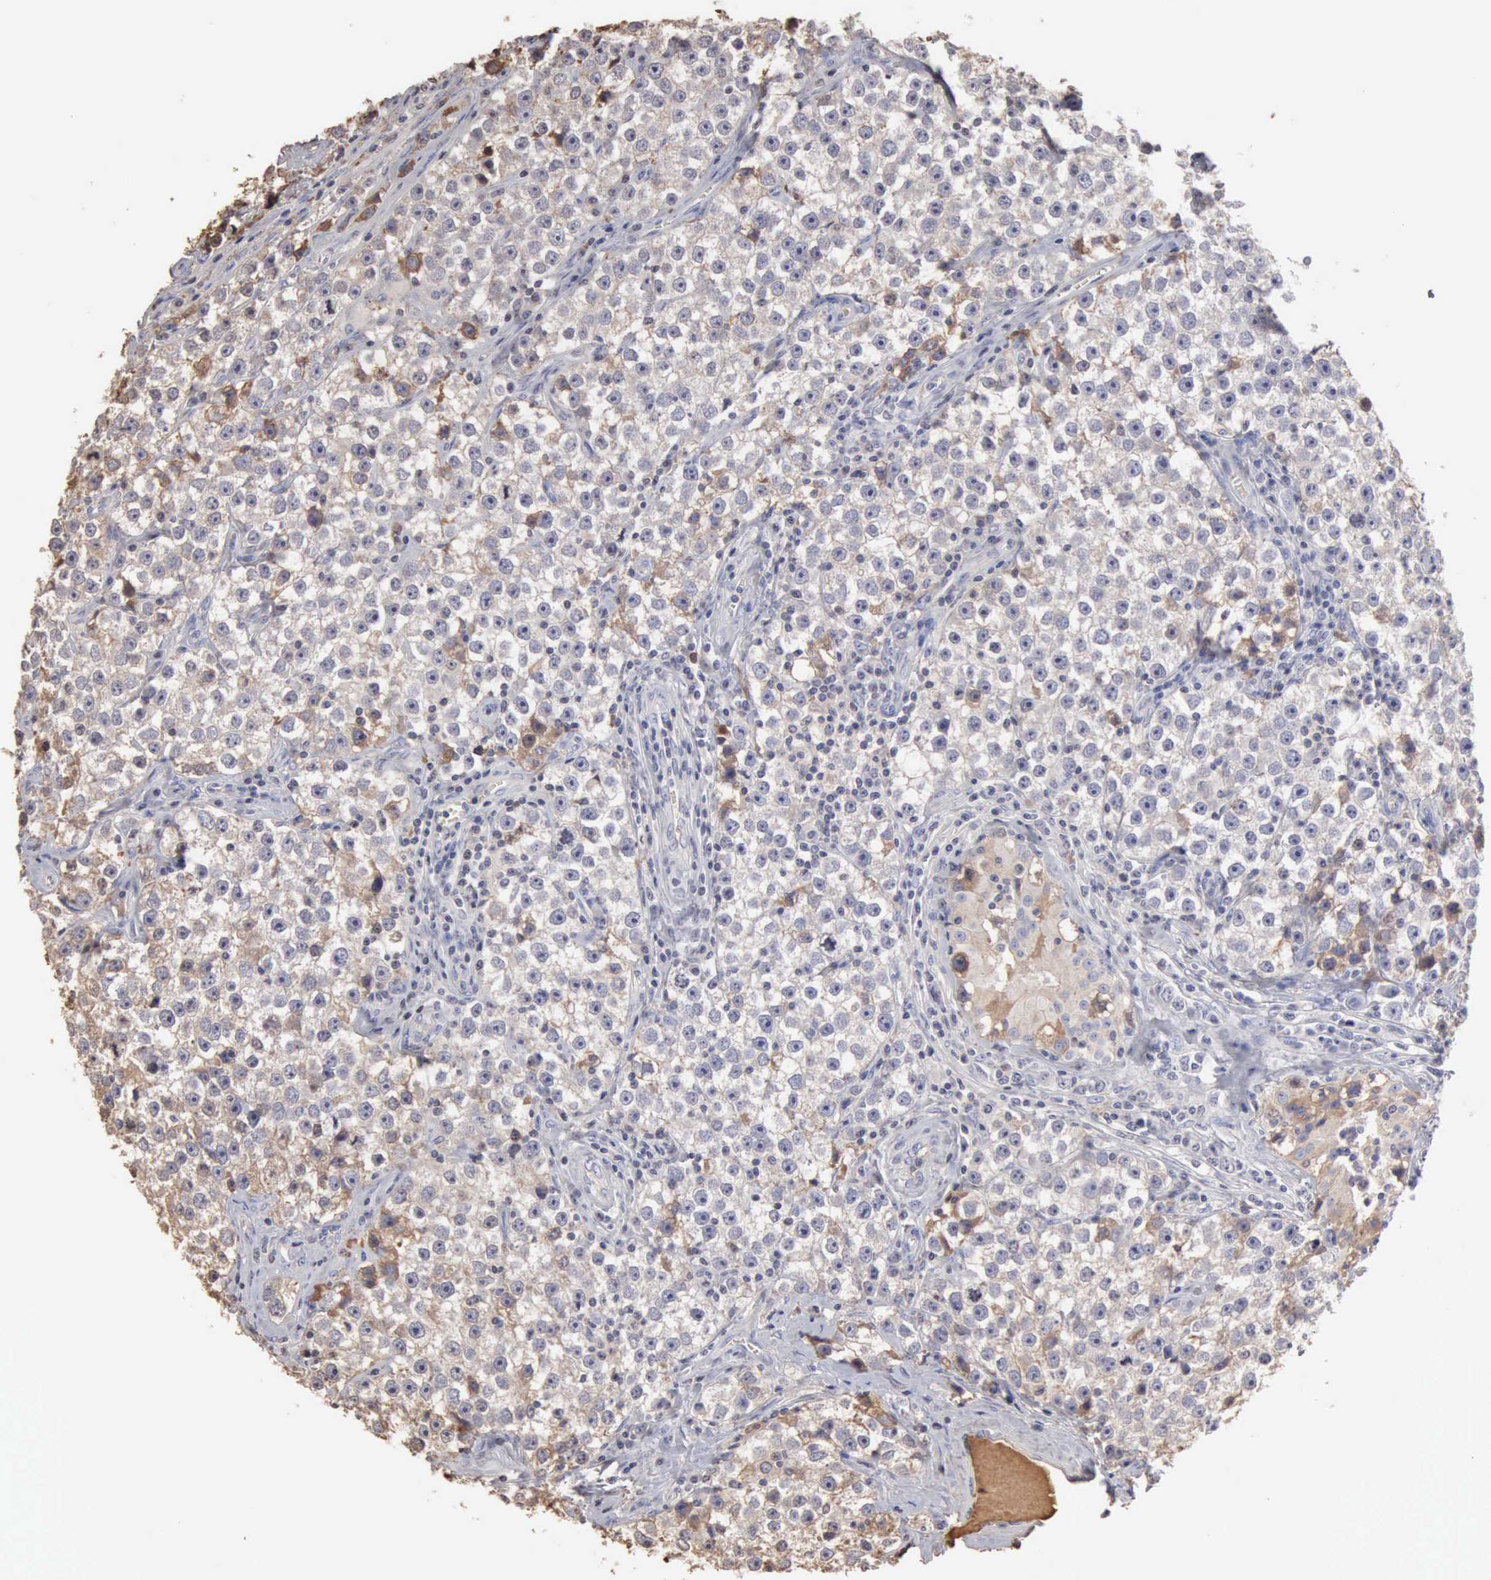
{"staining": {"intensity": "weak", "quantity": "<25%", "location": "cytoplasmic/membranous"}, "tissue": "testis cancer", "cell_type": "Tumor cells", "image_type": "cancer", "snomed": [{"axis": "morphology", "description": "Seminoma, NOS"}, {"axis": "topography", "description": "Testis"}], "caption": "Immunohistochemical staining of human testis seminoma reveals no significant staining in tumor cells.", "gene": "SERPINA1", "patient": {"sex": "male", "age": 32}}